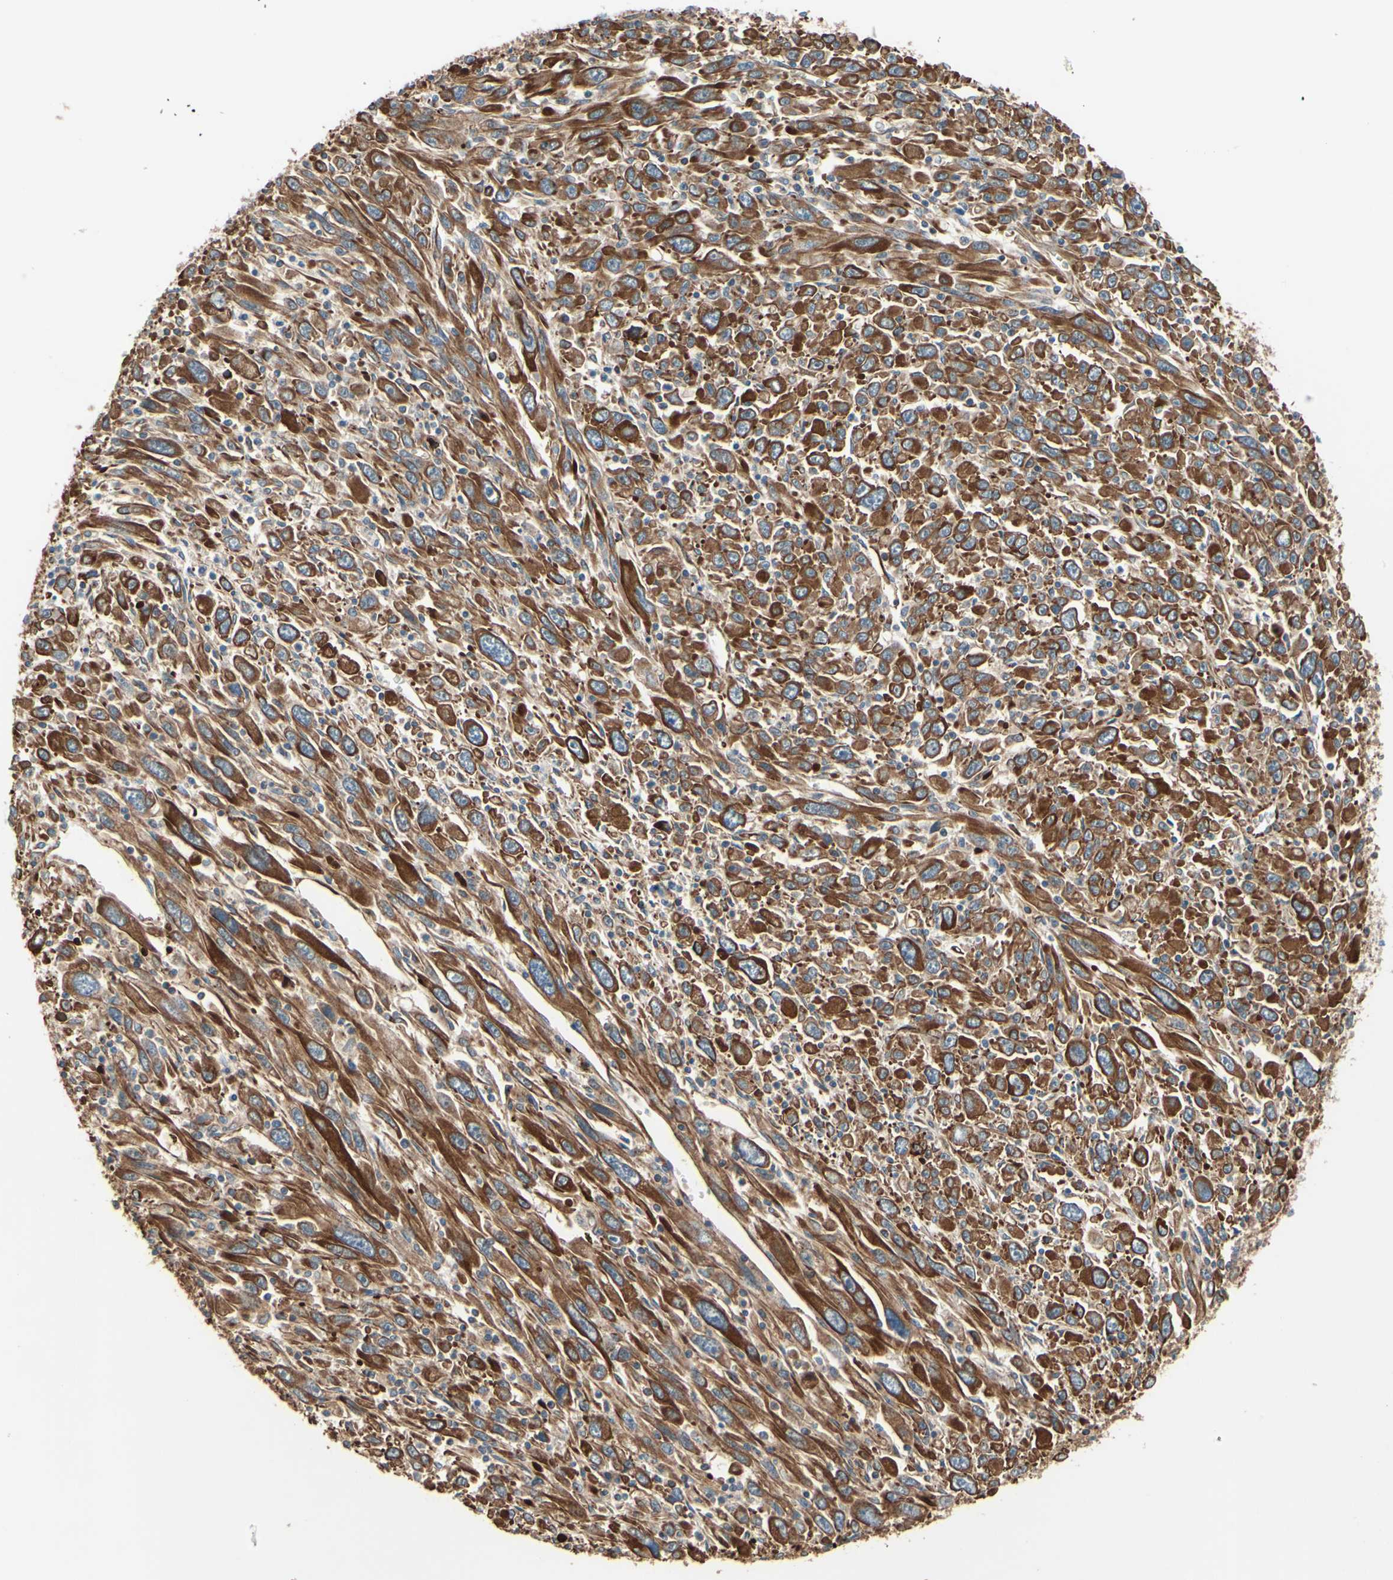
{"staining": {"intensity": "moderate", "quantity": "25%-75%", "location": "cytoplasmic/membranous"}, "tissue": "melanoma", "cell_type": "Tumor cells", "image_type": "cancer", "snomed": [{"axis": "morphology", "description": "Malignant melanoma, Metastatic site"}, {"axis": "topography", "description": "Skin"}], "caption": "Immunohistochemistry of melanoma displays medium levels of moderate cytoplasmic/membranous expression in approximately 25%-75% of tumor cells.", "gene": "TRAF2", "patient": {"sex": "female", "age": 56}}